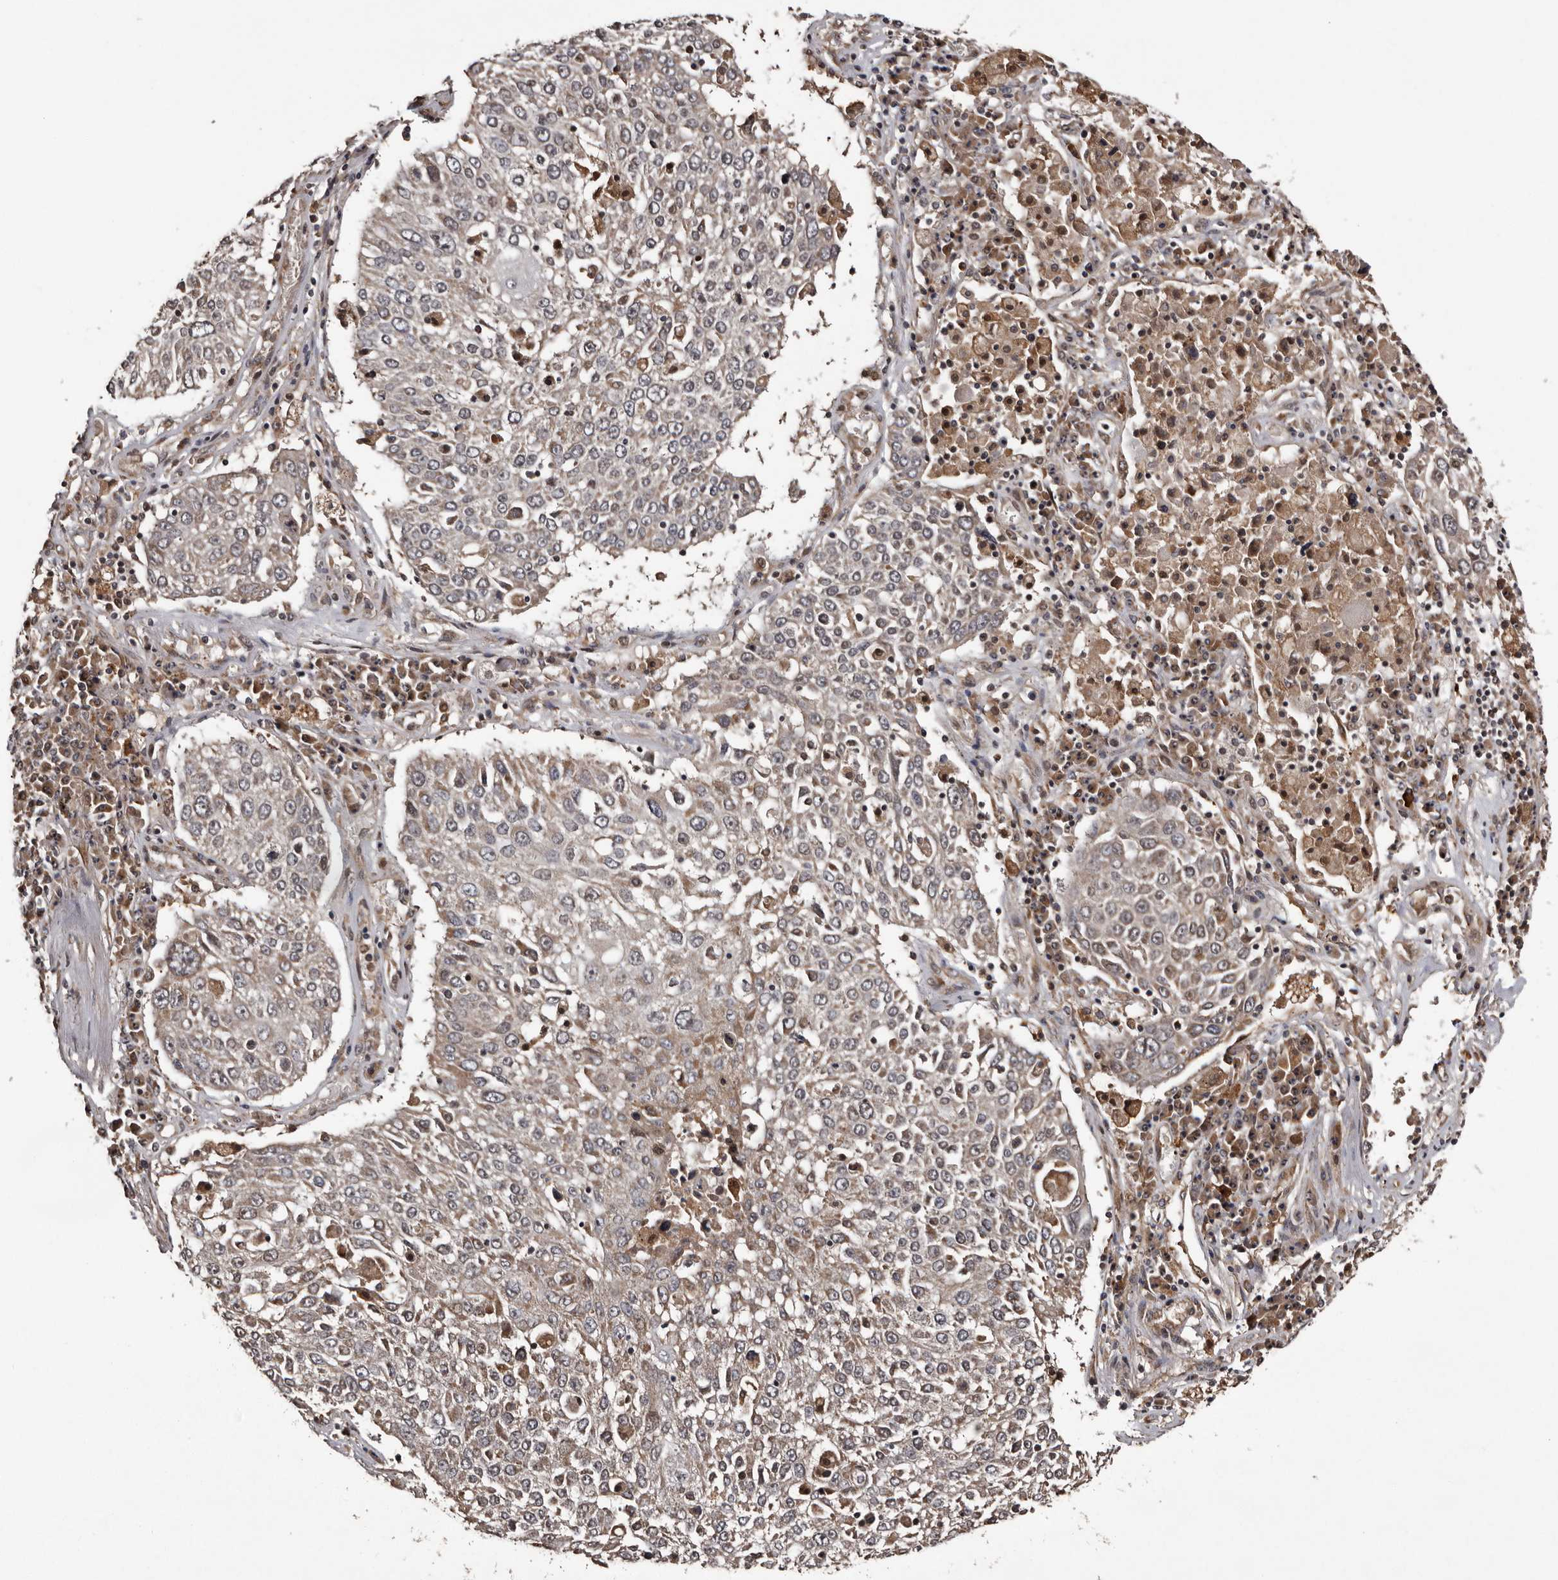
{"staining": {"intensity": "weak", "quantity": "<25%", "location": "cytoplasmic/membranous"}, "tissue": "lung cancer", "cell_type": "Tumor cells", "image_type": "cancer", "snomed": [{"axis": "morphology", "description": "Squamous cell carcinoma, NOS"}, {"axis": "topography", "description": "Lung"}], "caption": "Lung cancer was stained to show a protein in brown. There is no significant expression in tumor cells.", "gene": "SERTAD4", "patient": {"sex": "male", "age": 65}}